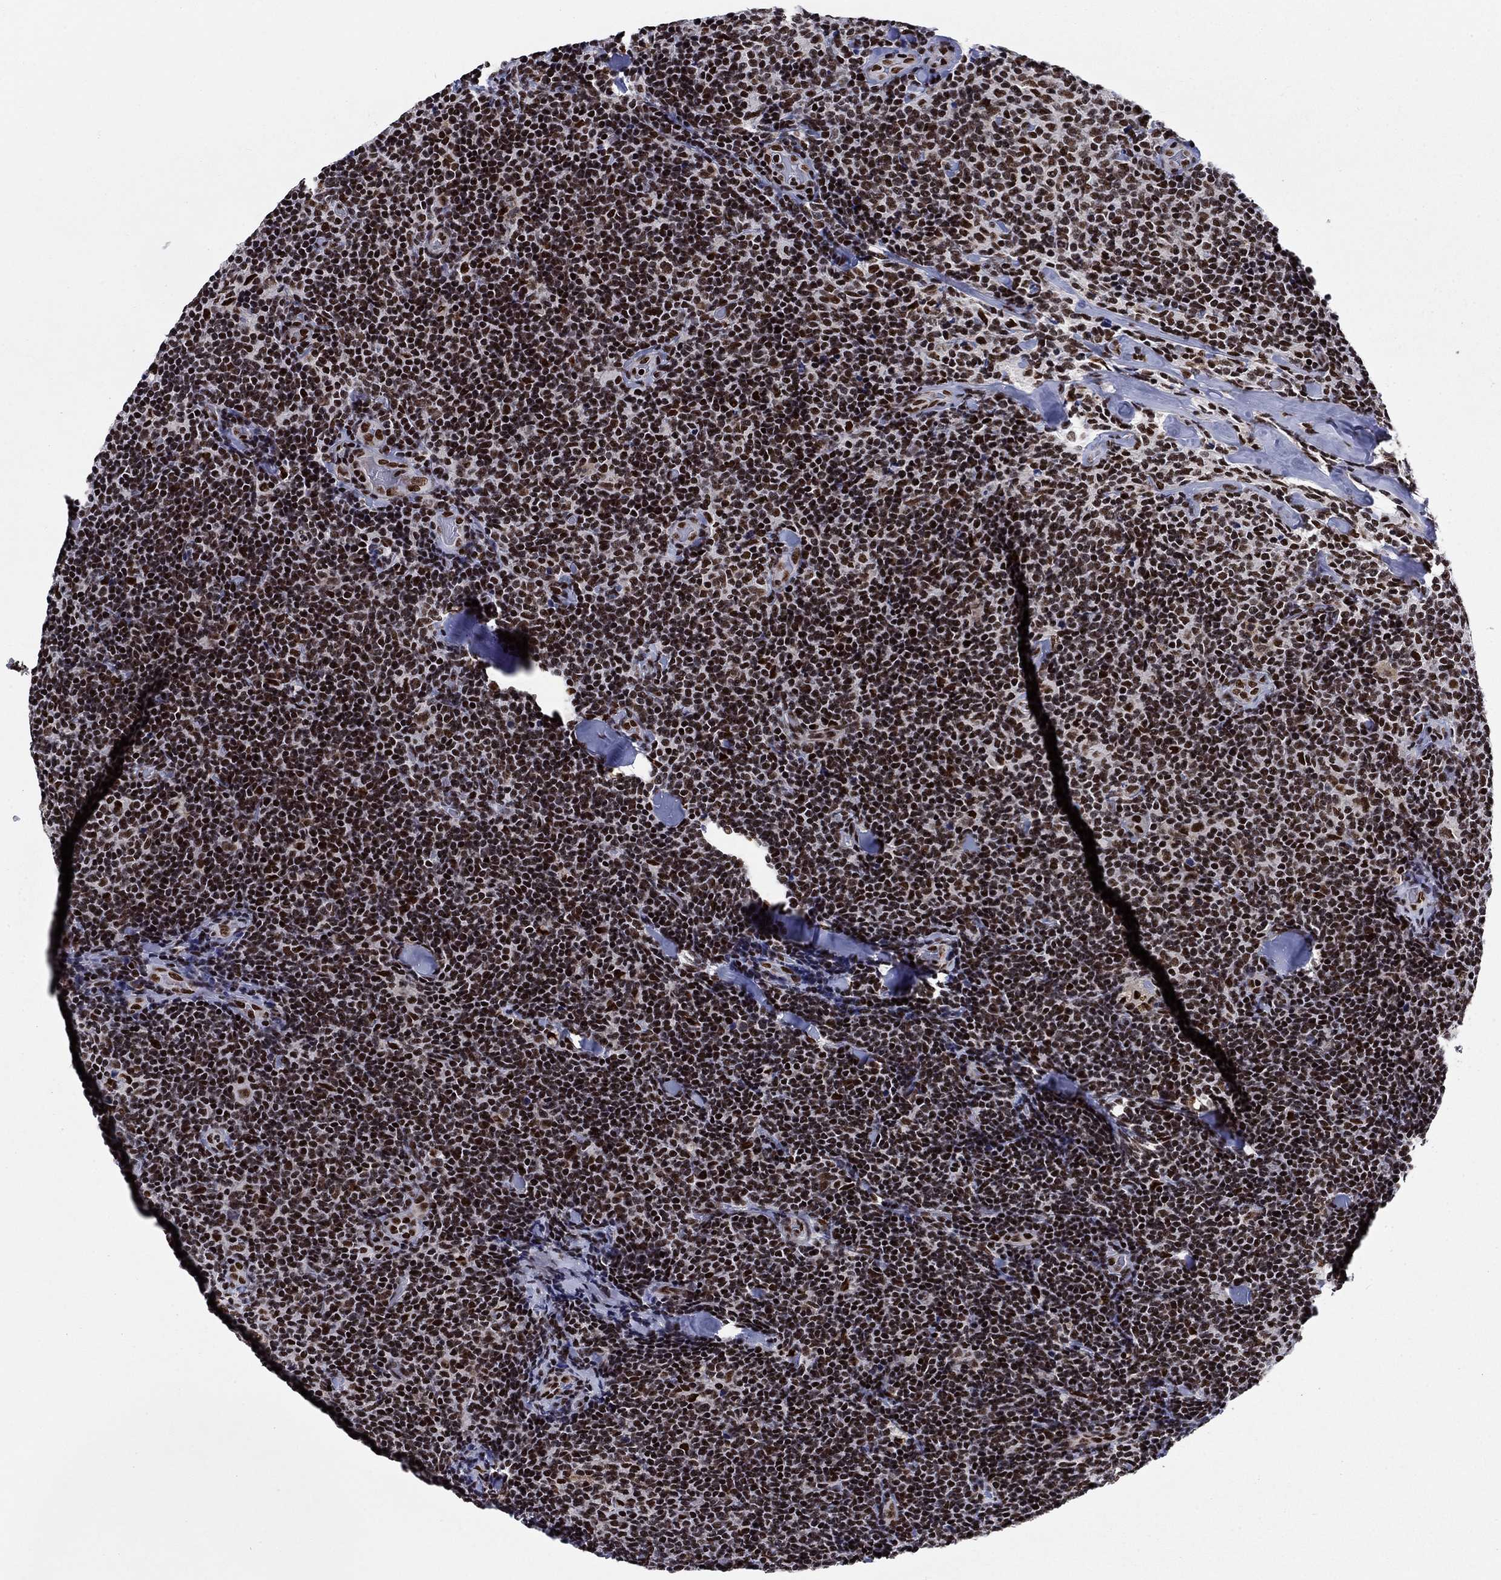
{"staining": {"intensity": "strong", "quantity": ">75%", "location": "nuclear"}, "tissue": "lymphoma", "cell_type": "Tumor cells", "image_type": "cancer", "snomed": [{"axis": "morphology", "description": "Malignant lymphoma, non-Hodgkin's type, Low grade"}, {"axis": "topography", "description": "Lymph node"}], "caption": "DAB immunohistochemical staining of lymphoma reveals strong nuclear protein expression in about >75% of tumor cells.", "gene": "RPRD1B", "patient": {"sex": "female", "age": 56}}